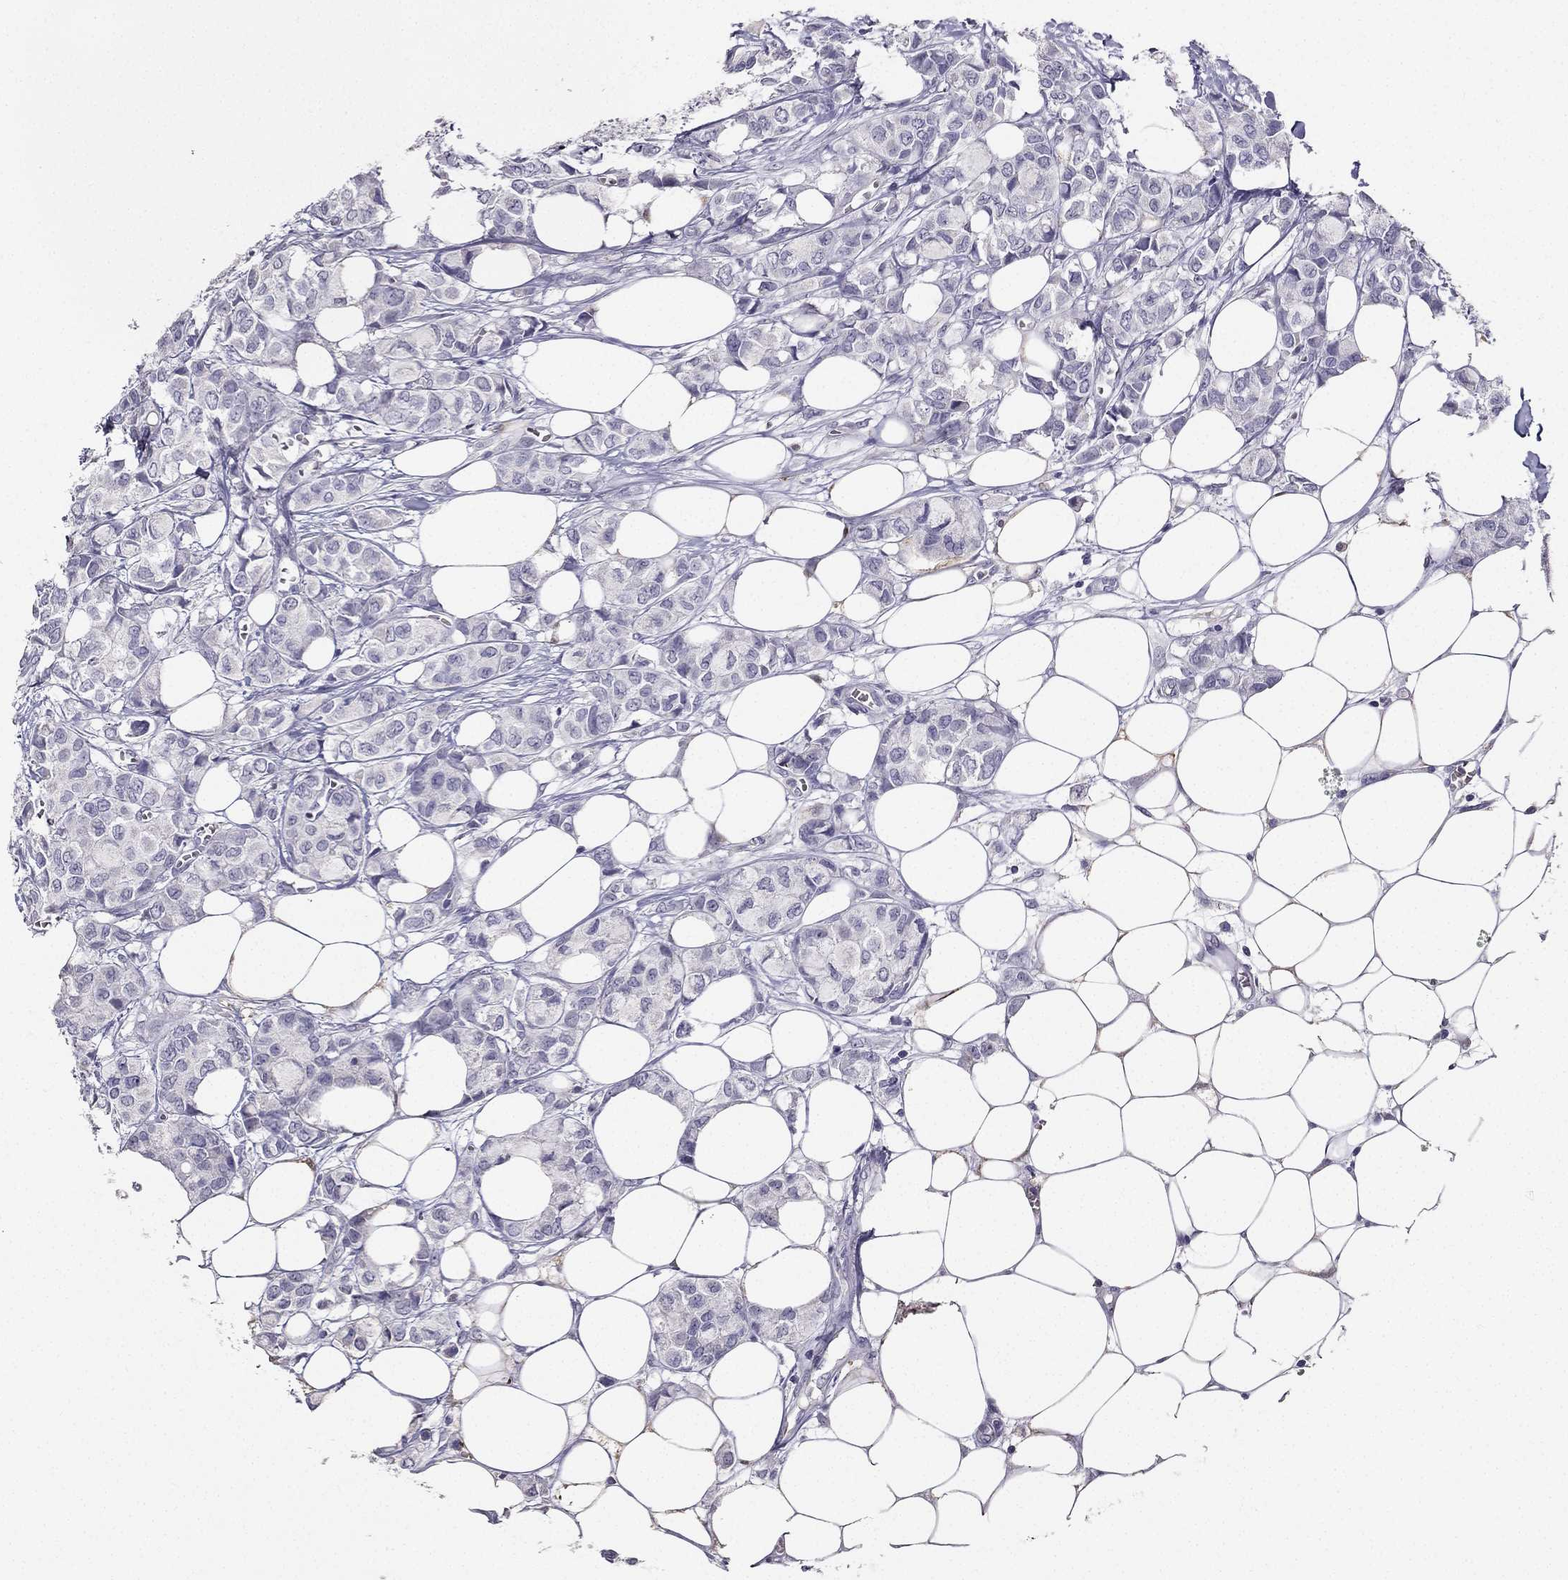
{"staining": {"intensity": "negative", "quantity": "none", "location": "none"}, "tissue": "breast cancer", "cell_type": "Tumor cells", "image_type": "cancer", "snomed": [{"axis": "morphology", "description": "Duct carcinoma"}, {"axis": "topography", "description": "Breast"}], "caption": "Immunohistochemistry (IHC) of human invasive ductal carcinoma (breast) demonstrates no staining in tumor cells.", "gene": "CALB2", "patient": {"sex": "female", "age": 85}}